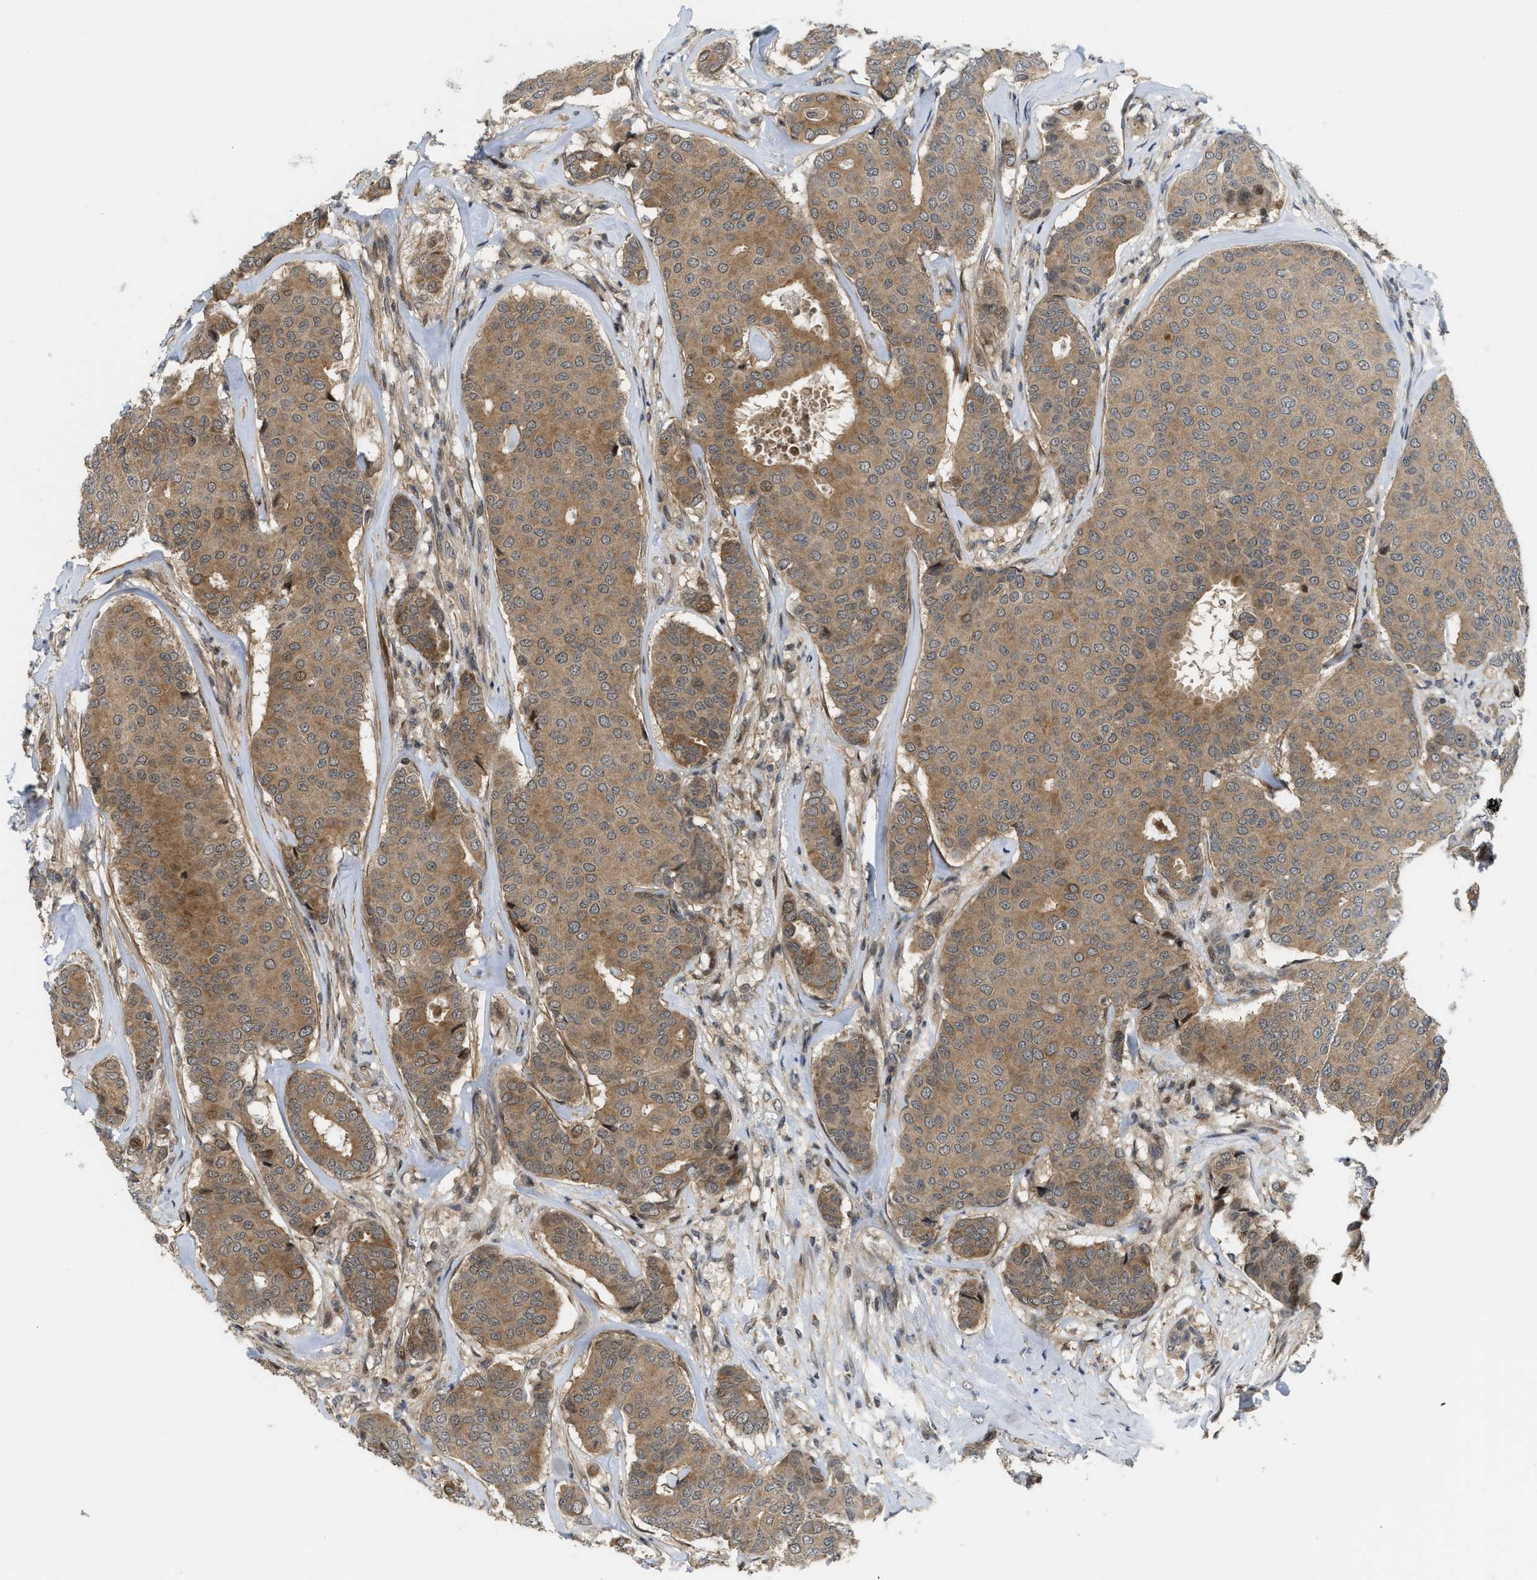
{"staining": {"intensity": "weak", "quantity": ">75%", "location": "cytoplasmic/membranous"}, "tissue": "breast cancer", "cell_type": "Tumor cells", "image_type": "cancer", "snomed": [{"axis": "morphology", "description": "Duct carcinoma"}, {"axis": "topography", "description": "Breast"}], "caption": "Breast cancer (infiltrating ductal carcinoma) stained with a protein marker reveals weak staining in tumor cells.", "gene": "DNAJC28", "patient": {"sex": "female", "age": 75}}